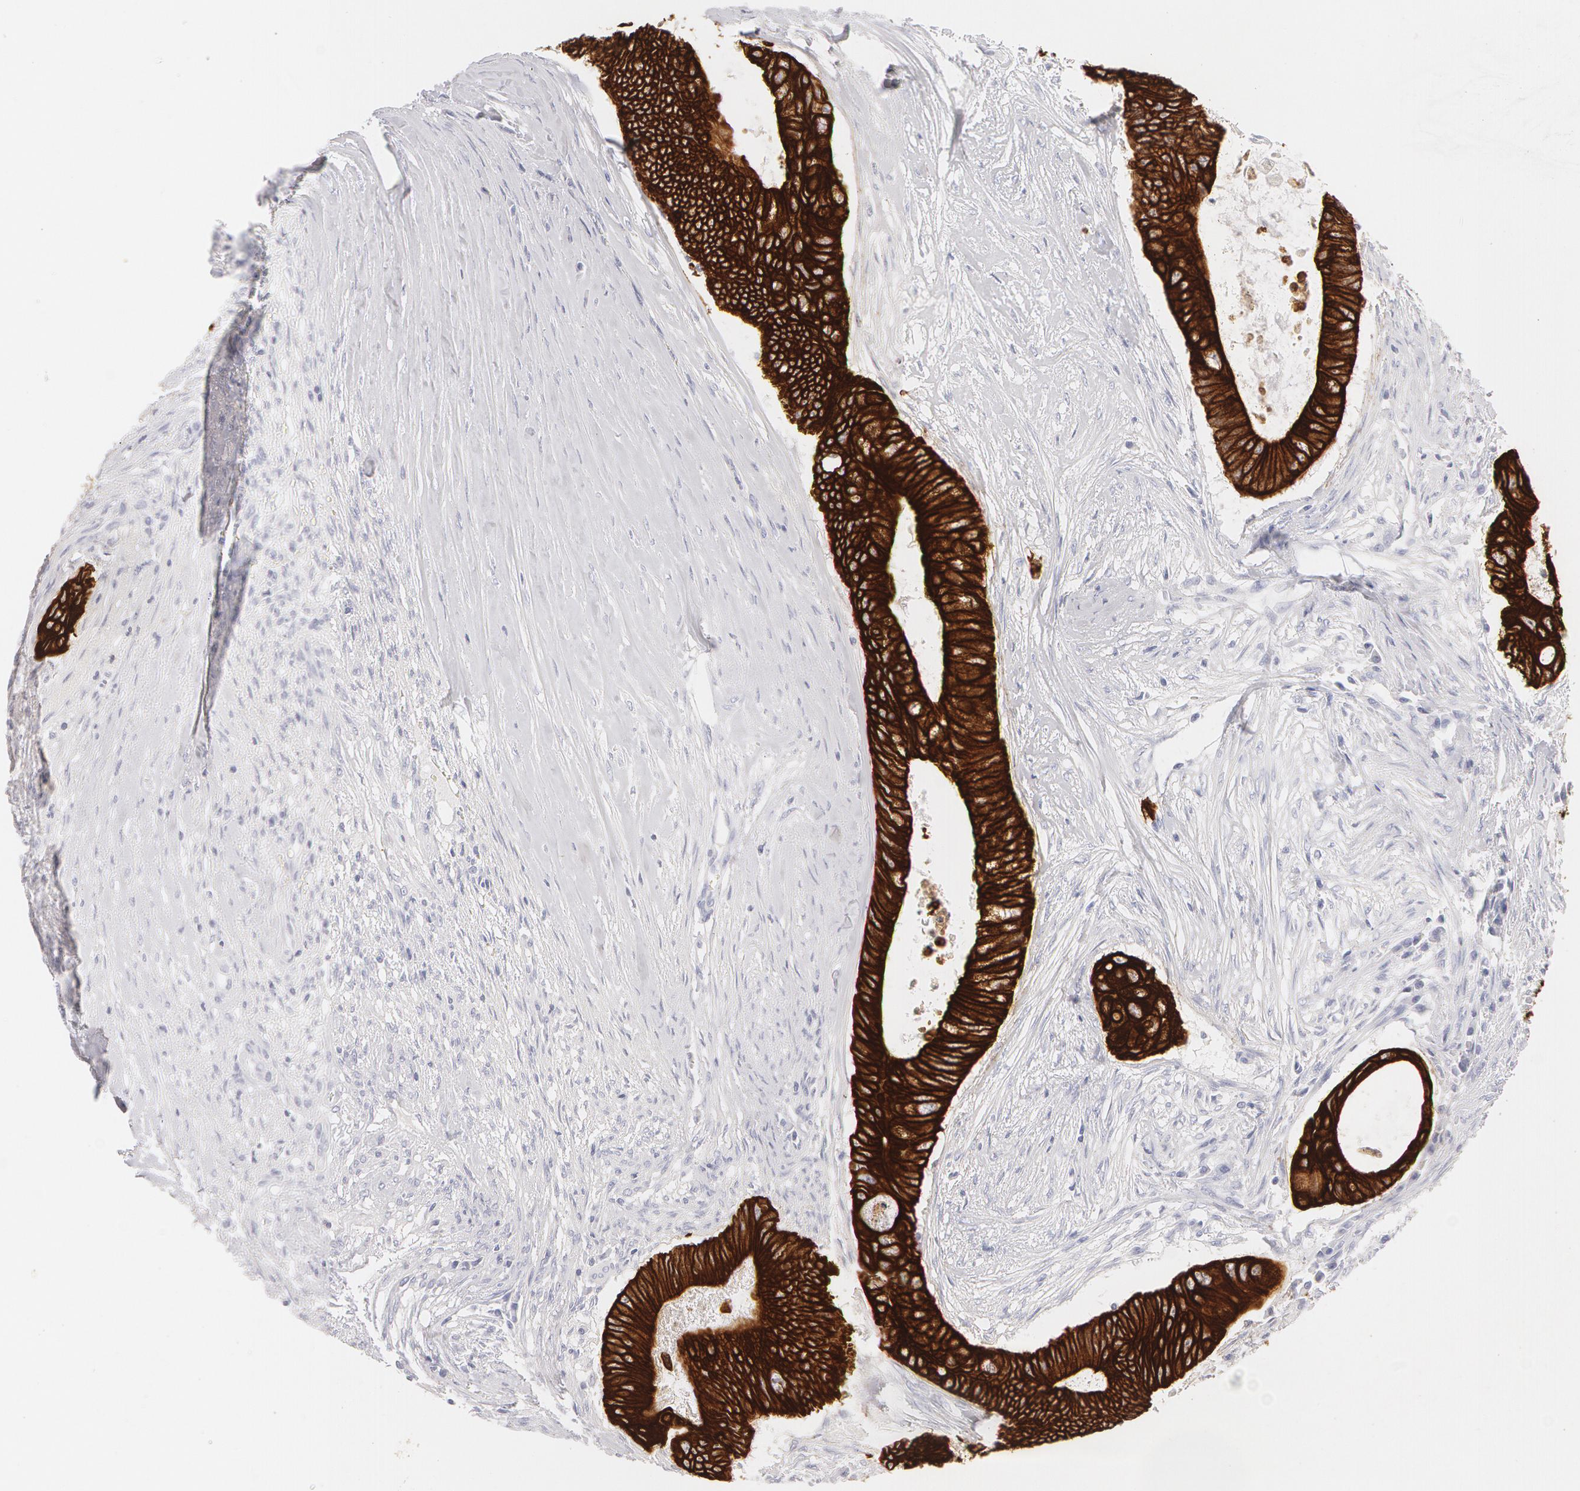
{"staining": {"intensity": "strong", "quantity": ">75%", "location": "cytoplasmic/membranous"}, "tissue": "colorectal cancer", "cell_type": "Tumor cells", "image_type": "cancer", "snomed": [{"axis": "morphology", "description": "Adenocarcinoma, NOS"}, {"axis": "topography", "description": "Colon"}], "caption": "Brown immunohistochemical staining in human colorectal cancer displays strong cytoplasmic/membranous positivity in about >75% of tumor cells. (DAB (3,3'-diaminobenzidine) IHC, brown staining for protein, blue staining for nuclei).", "gene": "KRT8", "patient": {"sex": "male", "age": 65}}